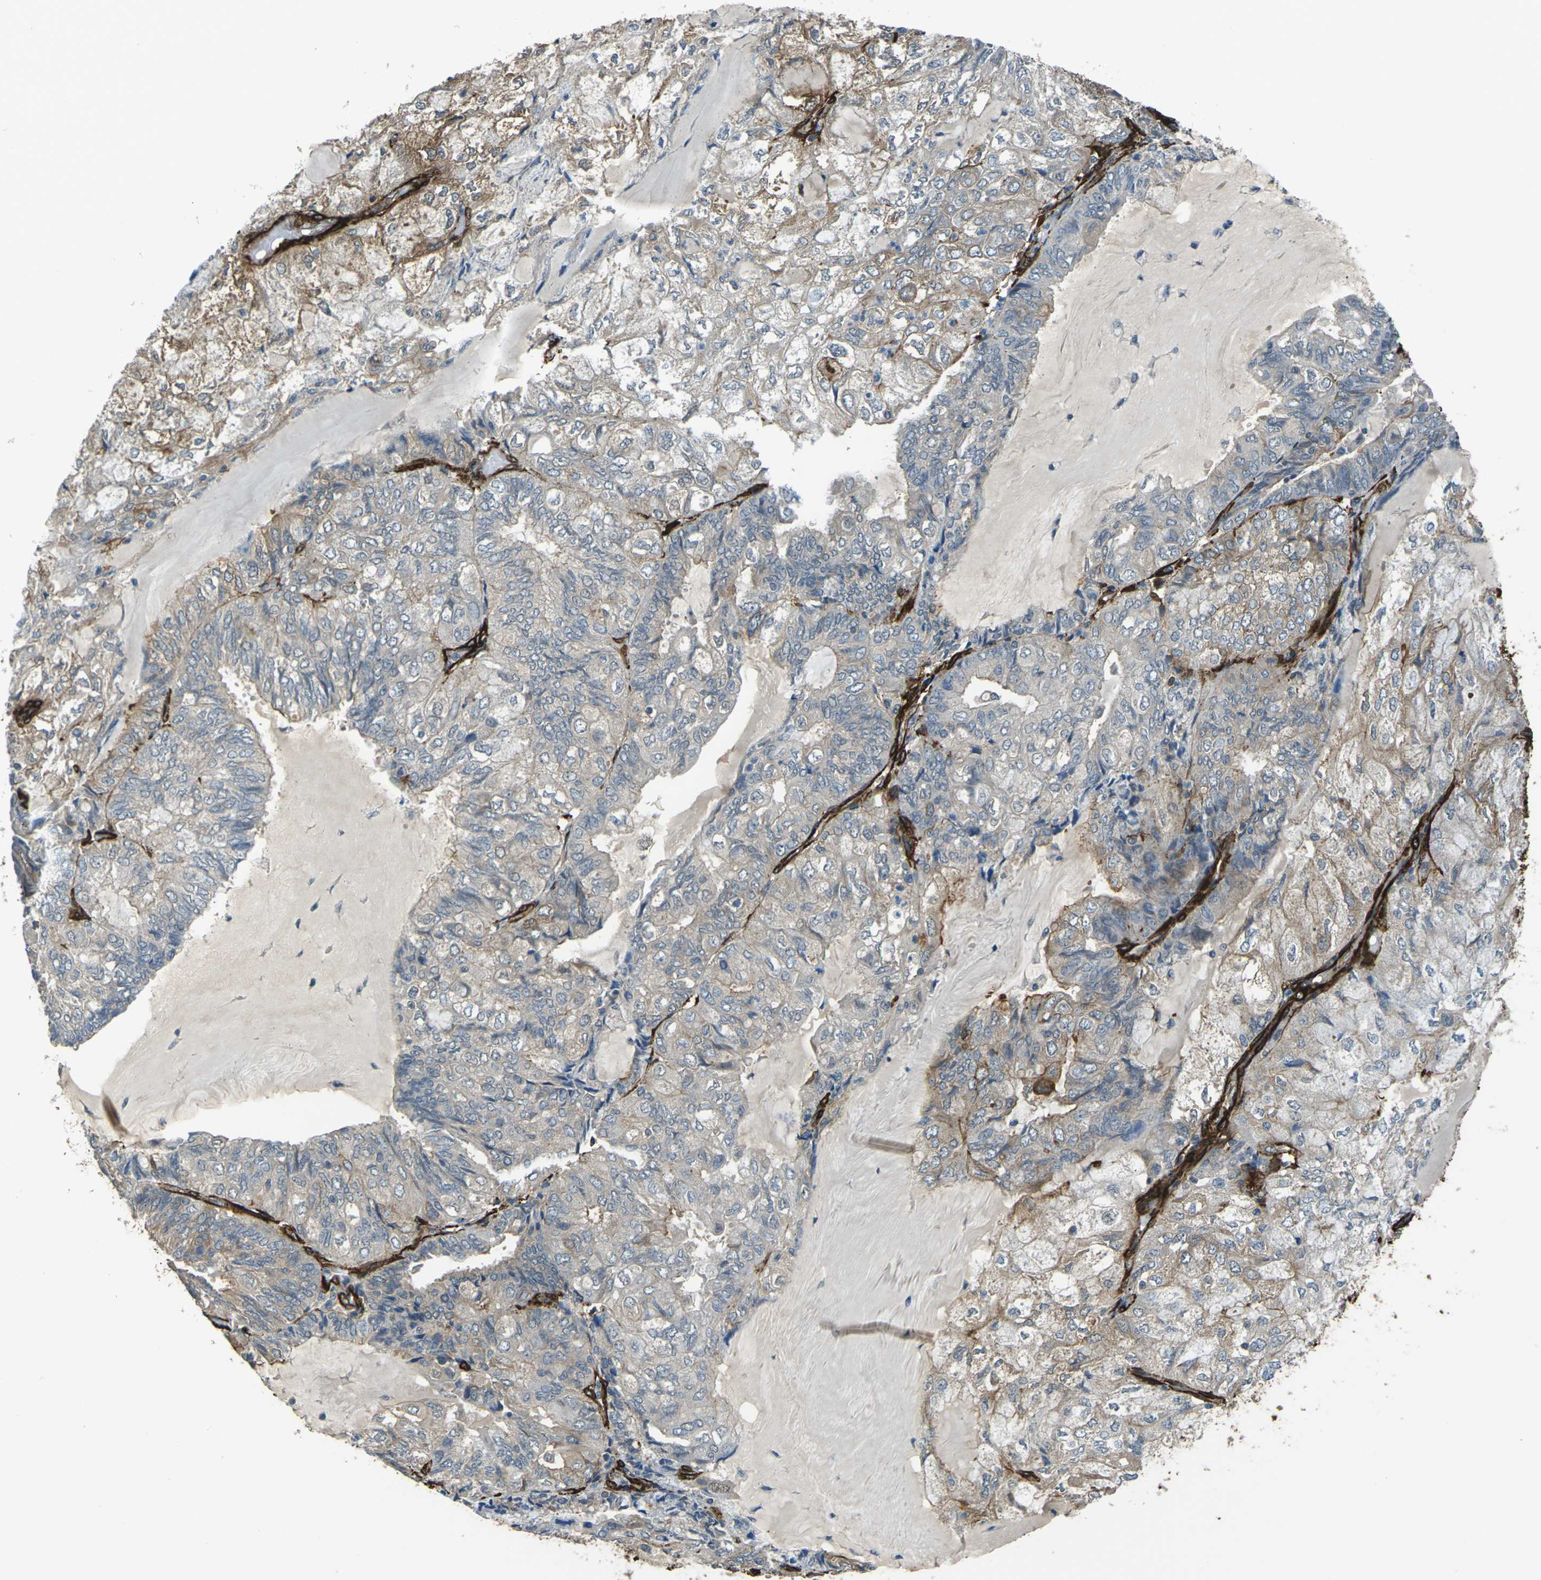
{"staining": {"intensity": "moderate", "quantity": "<25%", "location": "cytoplasmic/membranous"}, "tissue": "endometrial cancer", "cell_type": "Tumor cells", "image_type": "cancer", "snomed": [{"axis": "morphology", "description": "Adenocarcinoma, NOS"}, {"axis": "topography", "description": "Endometrium"}], "caption": "Immunohistochemistry (DAB (3,3'-diaminobenzidine)) staining of adenocarcinoma (endometrial) displays moderate cytoplasmic/membranous protein expression in about <25% of tumor cells.", "gene": "GRAMD1C", "patient": {"sex": "female", "age": 81}}